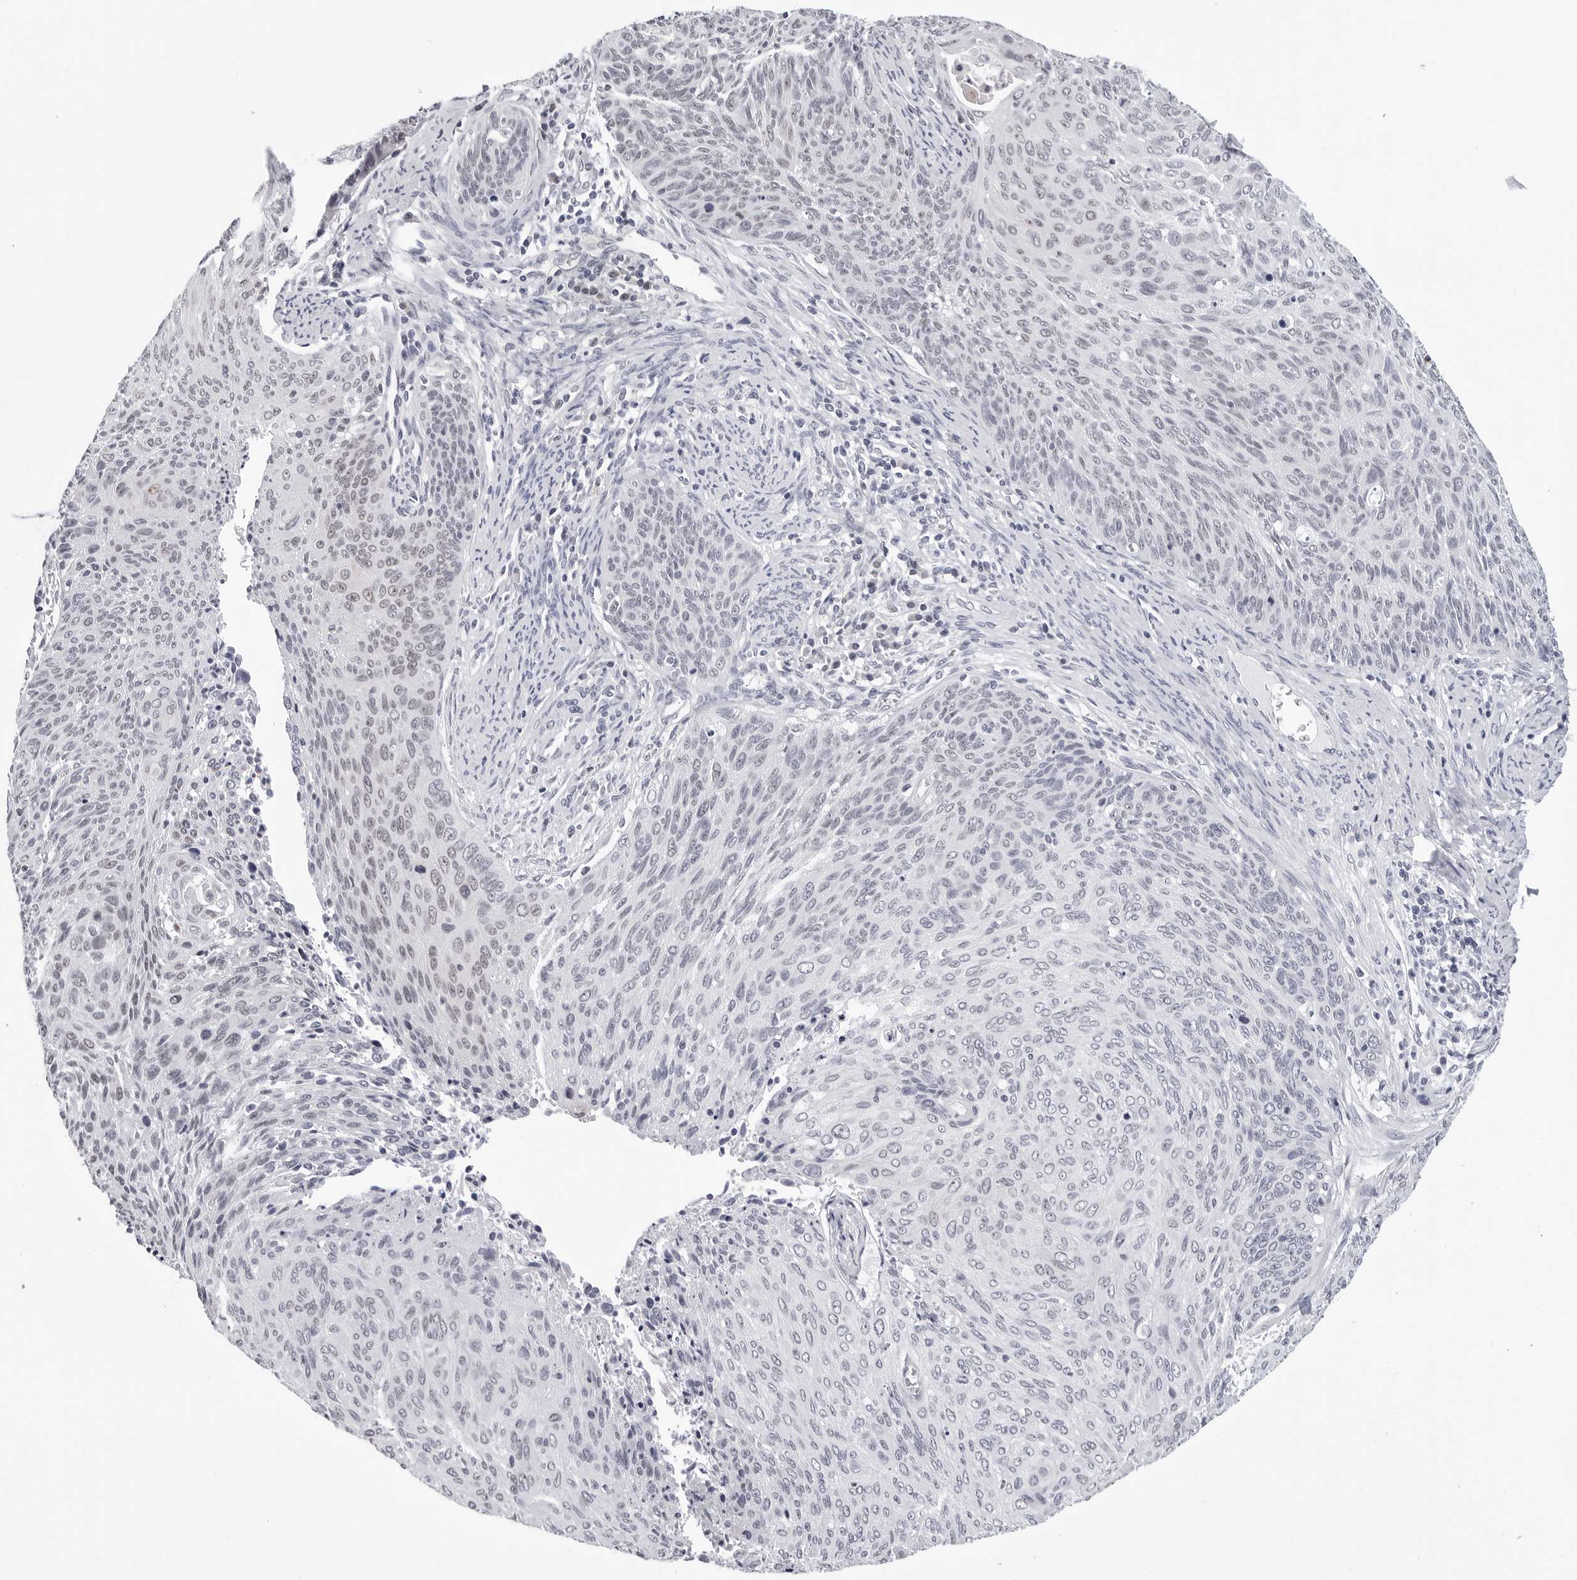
{"staining": {"intensity": "negative", "quantity": "none", "location": "none"}, "tissue": "cervical cancer", "cell_type": "Tumor cells", "image_type": "cancer", "snomed": [{"axis": "morphology", "description": "Squamous cell carcinoma, NOS"}, {"axis": "topography", "description": "Cervix"}], "caption": "This is an immunohistochemistry histopathology image of cervical cancer. There is no expression in tumor cells.", "gene": "GNL2", "patient": {"sex": "female", "age": 55}}